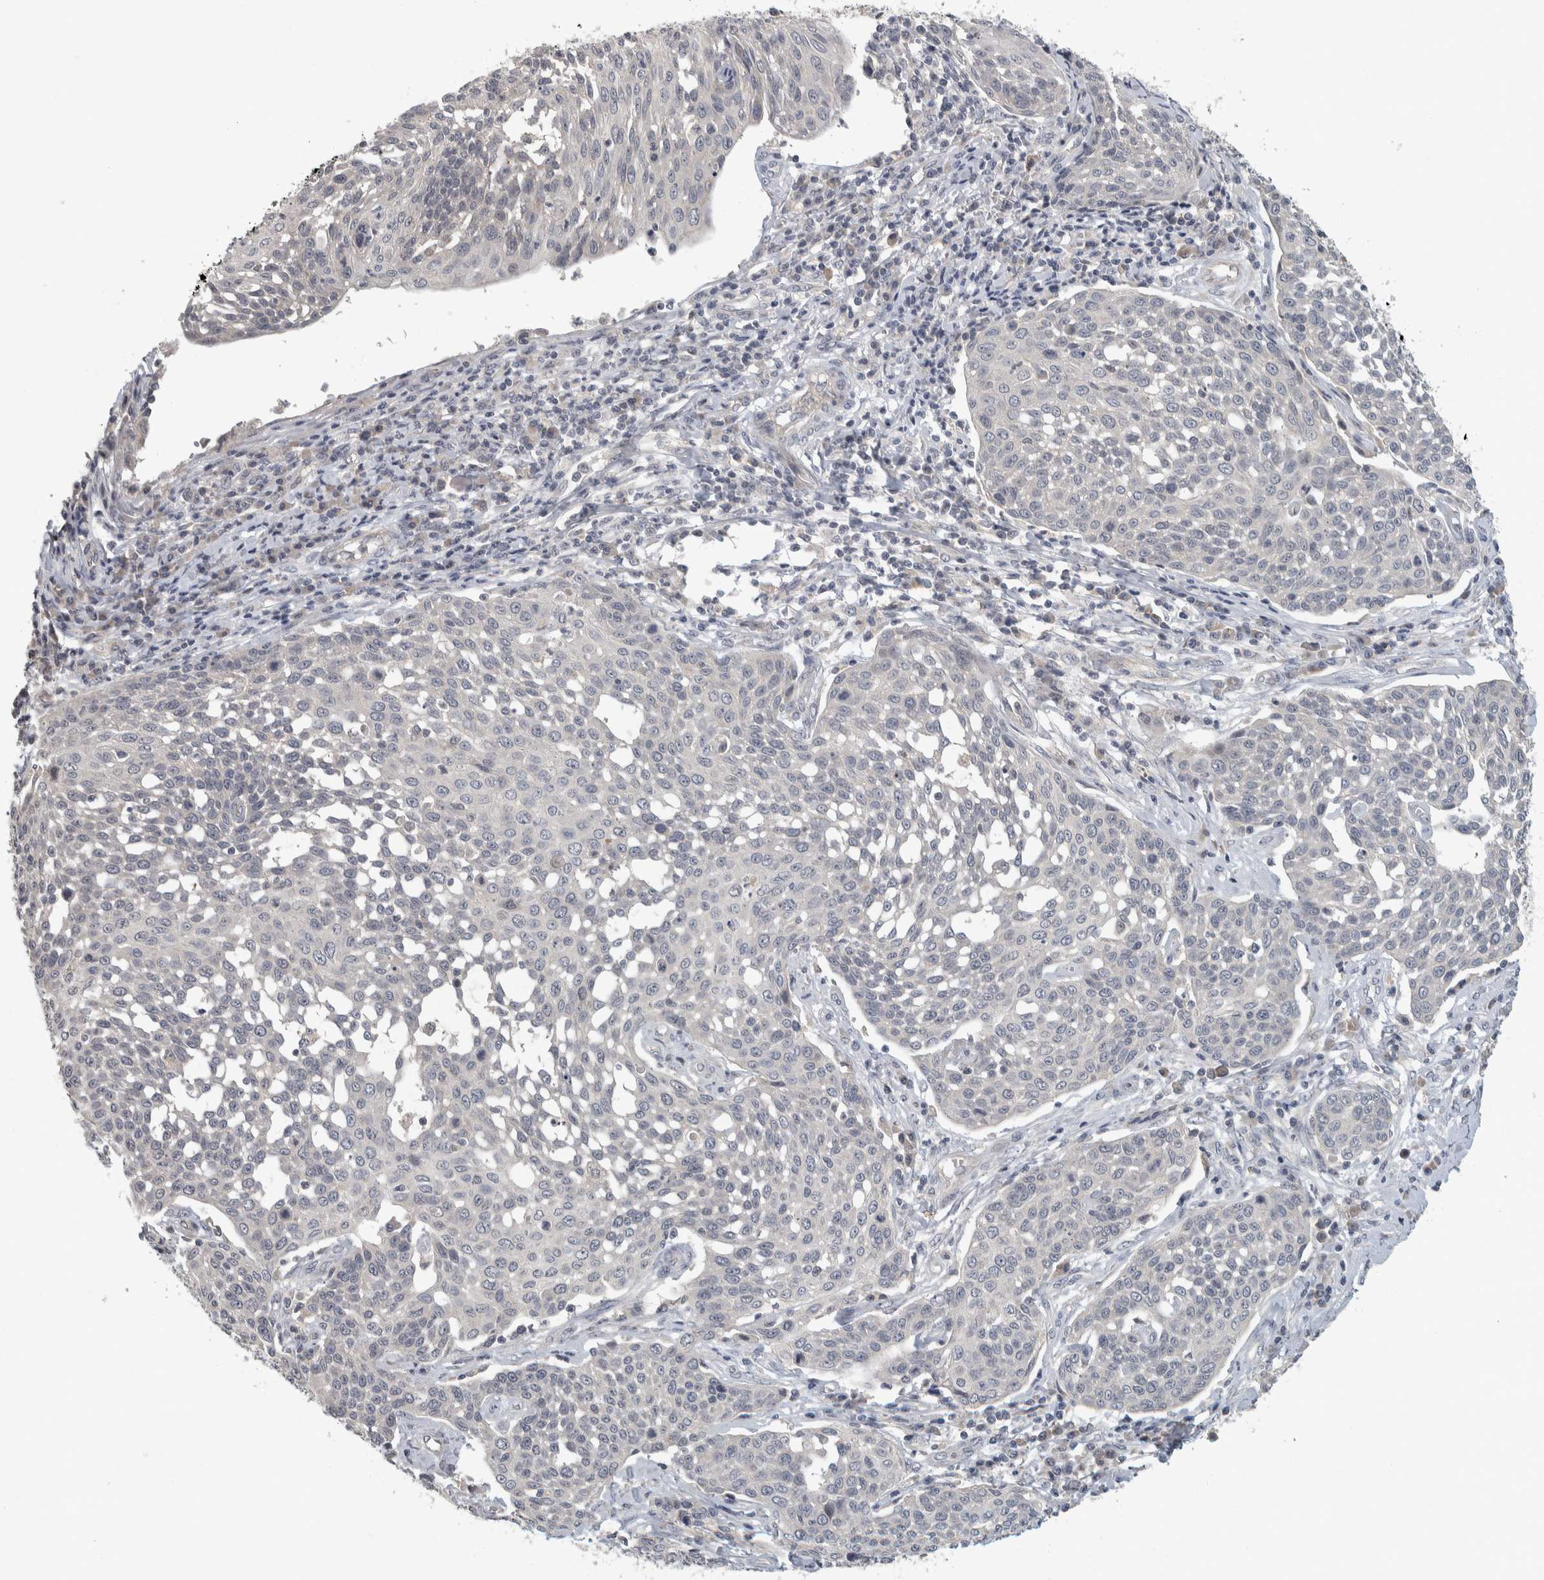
{"staining": {"intensity": "negative", "quantity": "none", "location": "none"}, "tissue": "cervical cancer", "cell_type": "Tumor cells", "image_type": "cancer", "snomed": [{"axis": "morphology", "description": "Squamous cell carcinoma, NOS"}, {"axis": "topography", "description": "Cervix"}], "caption": "Cervical cancer was stained to show a protein in brown. There is no significant expression in tumor cells. The staining is performed using DAB (3,3'-diaminobenzidine) brown chromogen with nuclei counter-stained in using hematoxylin.", "gene": "AFP", "patient": {"sex": "female", "age": 34}}